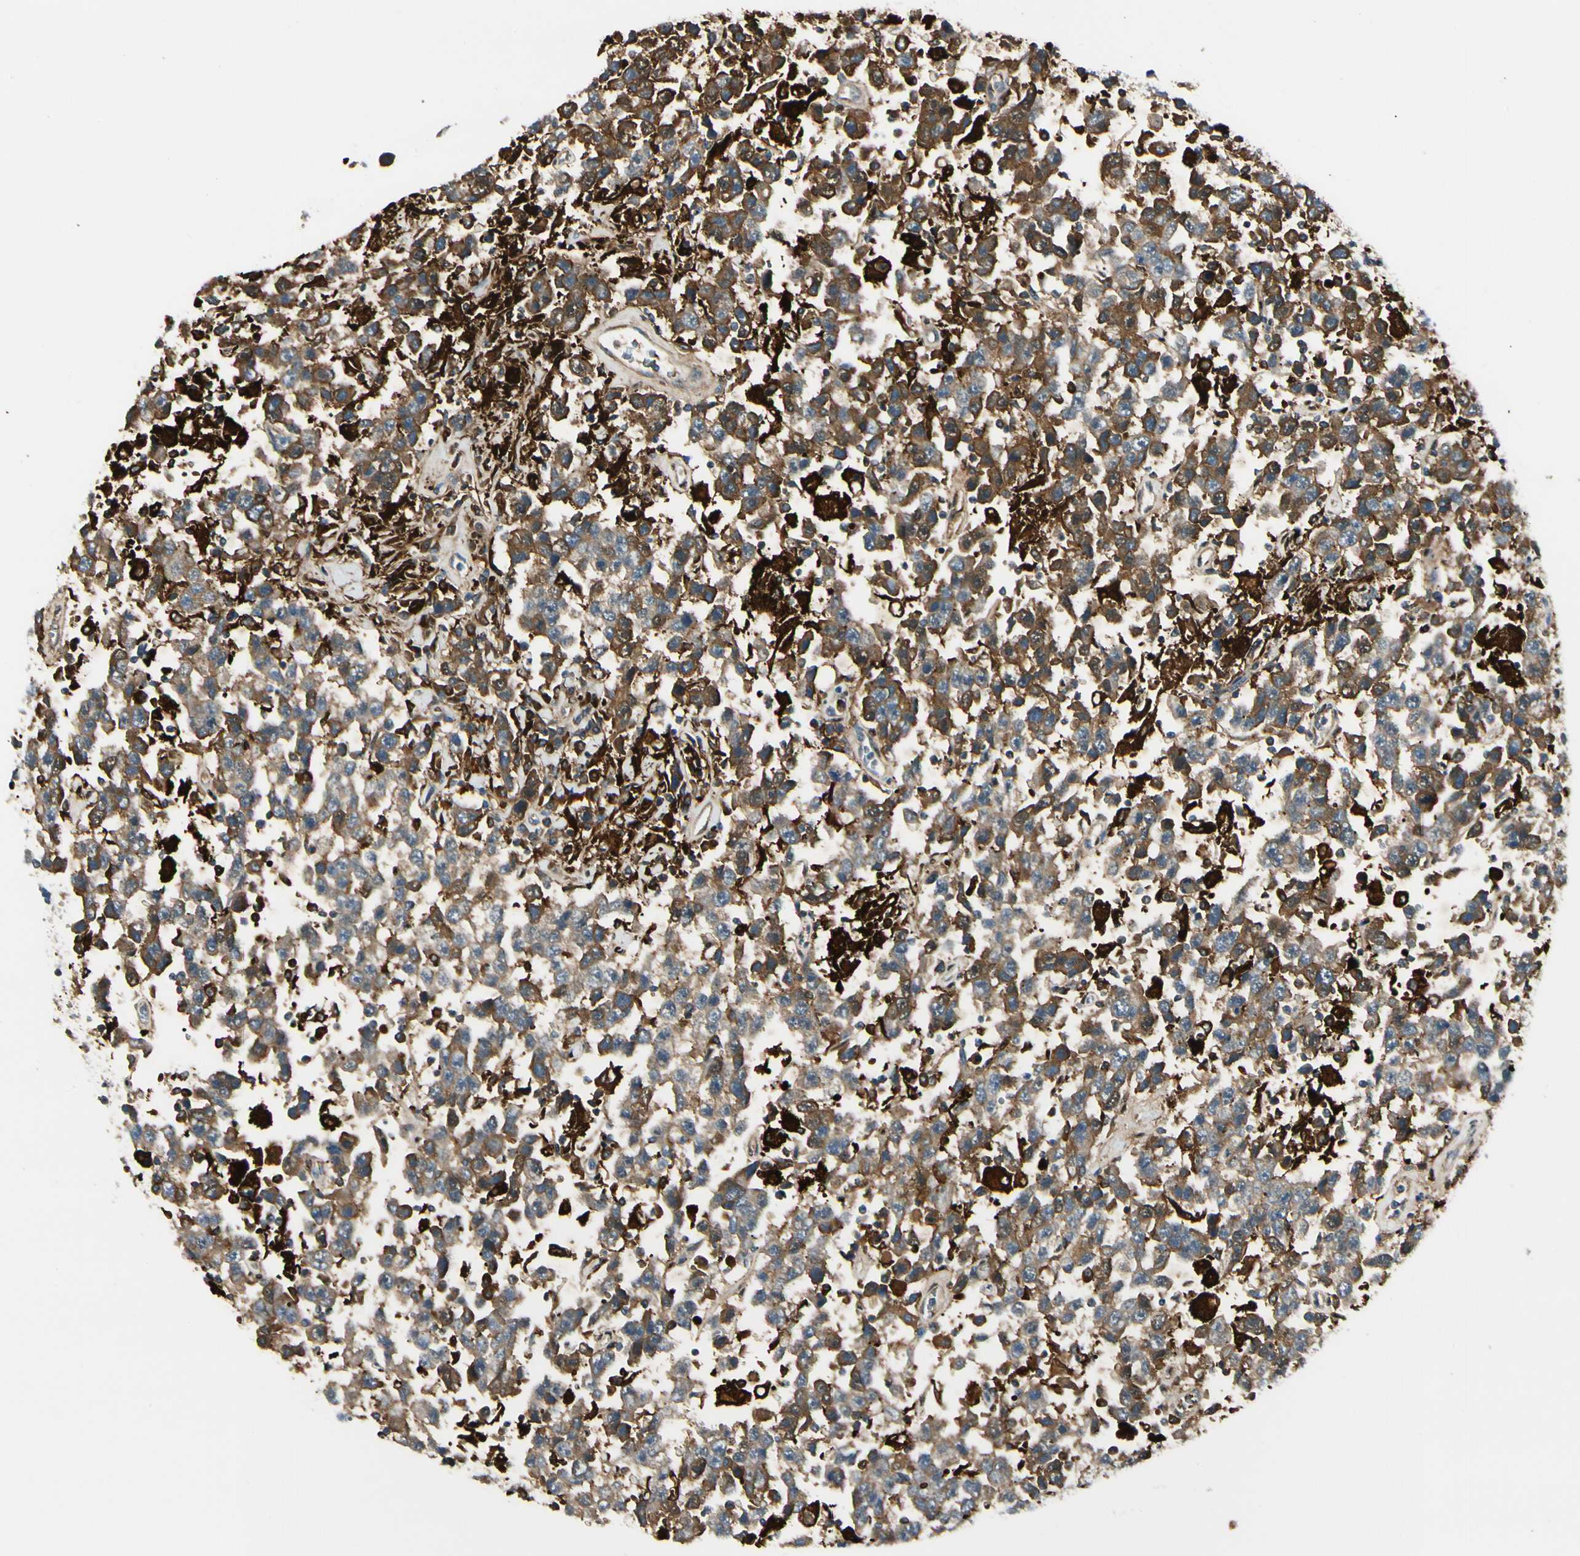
{"staining": {"intensity": "strong", "quantity": ">75%", "location": "cytoplasmic/membranous"}, "tissue": "testis cancer", "cell_type": "Tumor cells", "image_type": "cancer", "snomed": [{"axis": "morphology", "description": "Seminoma, NOS"}, {"axis": "topography", "description": "Testis"}], "caption": "IHC image of testis cancer (seminoma) stained for a protein (brown), which demonstrates high levels of strong cytoplasmic/membranous positivity in approximately >75% of tumor cells.", "gene": "FTH1", "patient": {"sex": "male", "age": 41}}